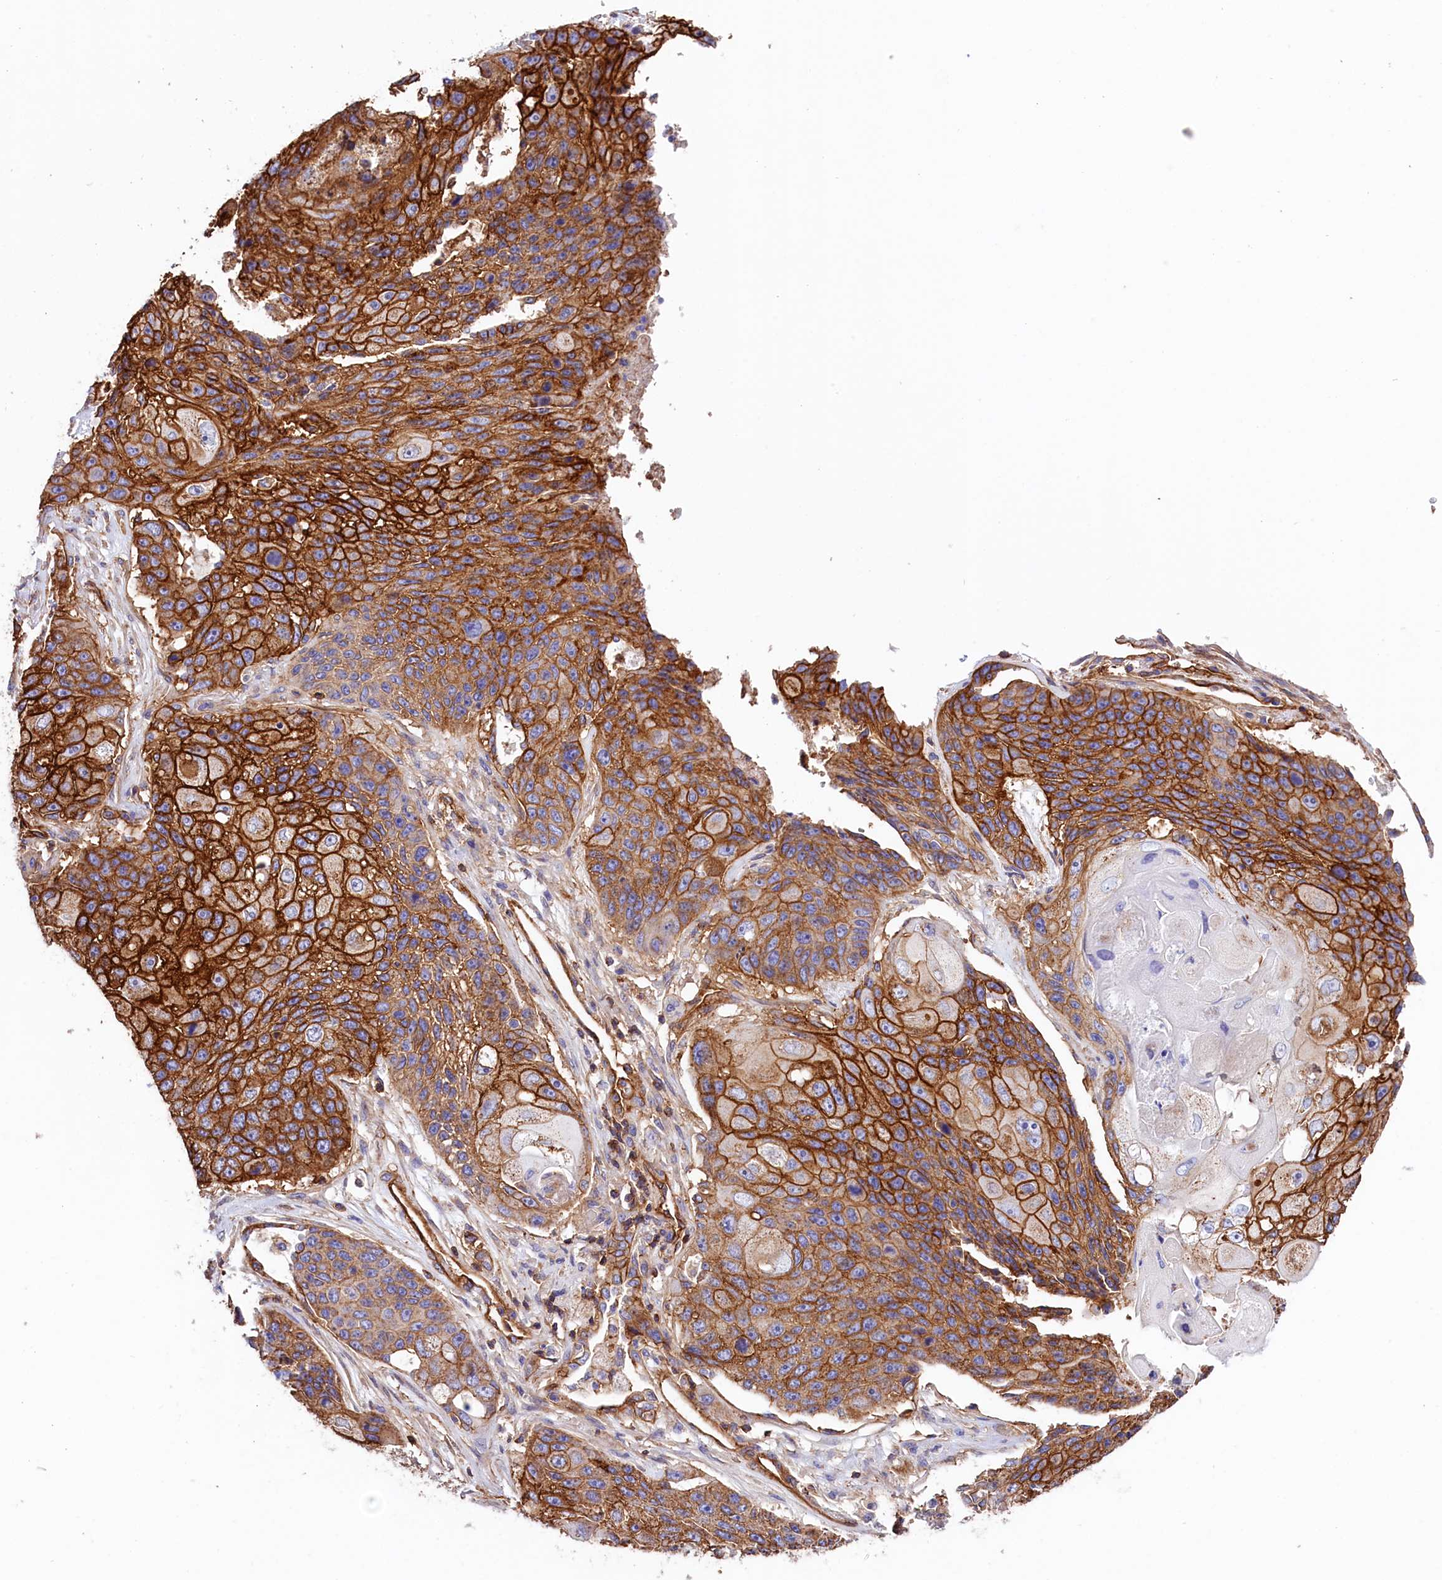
{"staining": {"intensity": "strong", "quantity": ">75%", "location": "cytoplasmic/membranous"}, "tissue": "lung cancer", "cell_type": "Tumor cells", "image_type": "cancer", "snomed": [{"axis": "morphology", "description": "Squamous cell carcinoma, NOS"}, {"axis": "topography", "description": "Lung"}], "caption": "Immunohistochemistry (IHC) (DAB) staining of lung squamous cell carcinoma shows strong cytoplasmic/membranous protein expression in about >75% of tumor cells.", "gene": "ATP2B4", "patient": {"sex": "male", "age": 61}}